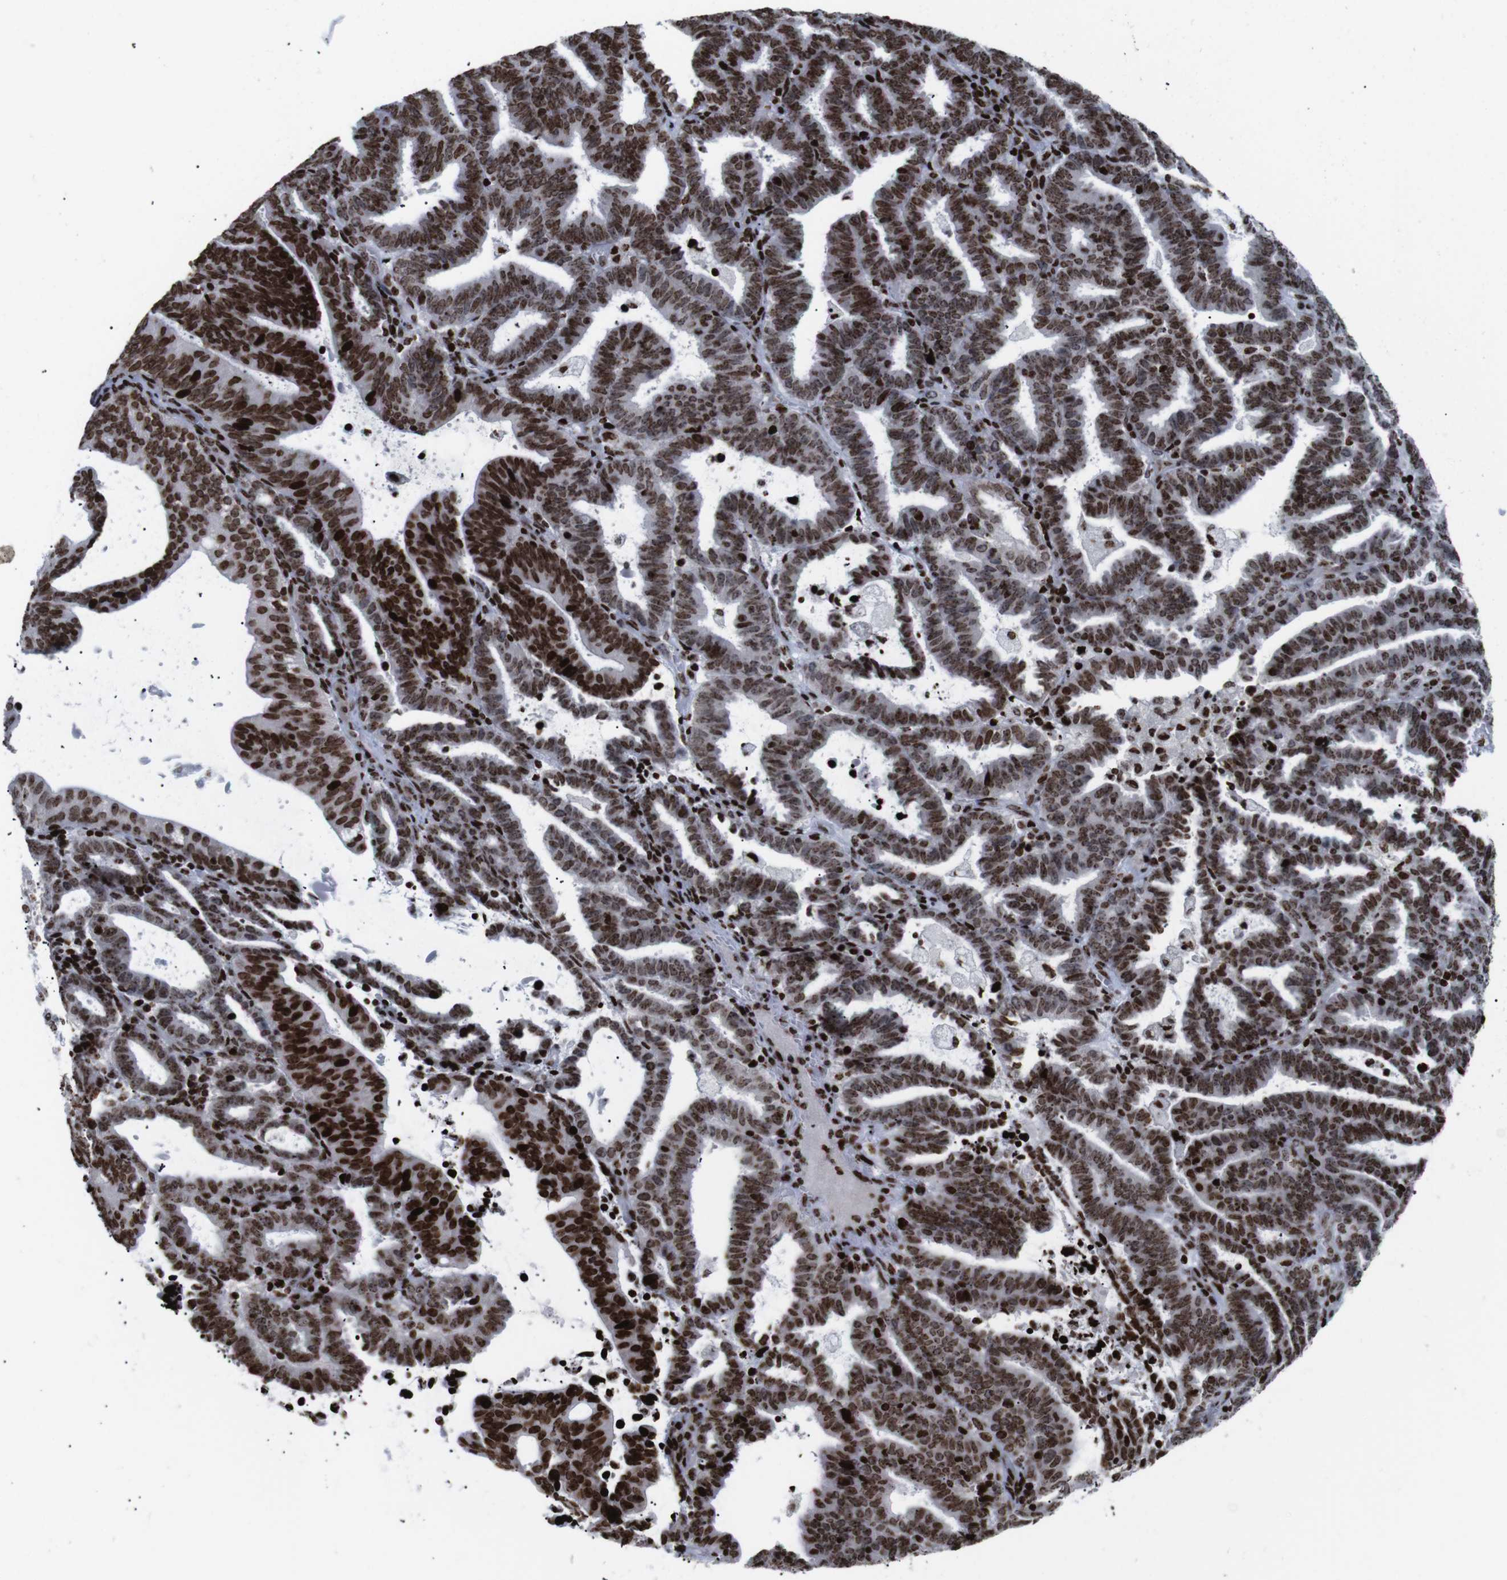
{"staining": {"intensity": "strong", "quantity": ">75%", "location": "nuclear"}, "tissue": "endometrial cancer", "cell_type": "Tumor cells", "image_type": "cancer", "snomed": [{"axis": "morphology", "description": "Adenocarcinoma, NOS"}, {"axis": "topography", "description": "Uterus"}], "caption": "IHC photomicrograph of human adenocarcinoma (endometrial) stained for a protein (brown), which shows high levels of strong nuclear staining in approximately >75% of tumor cells.", "gene": "H1-4", "patient": {"sex": "female", "age": 83}}